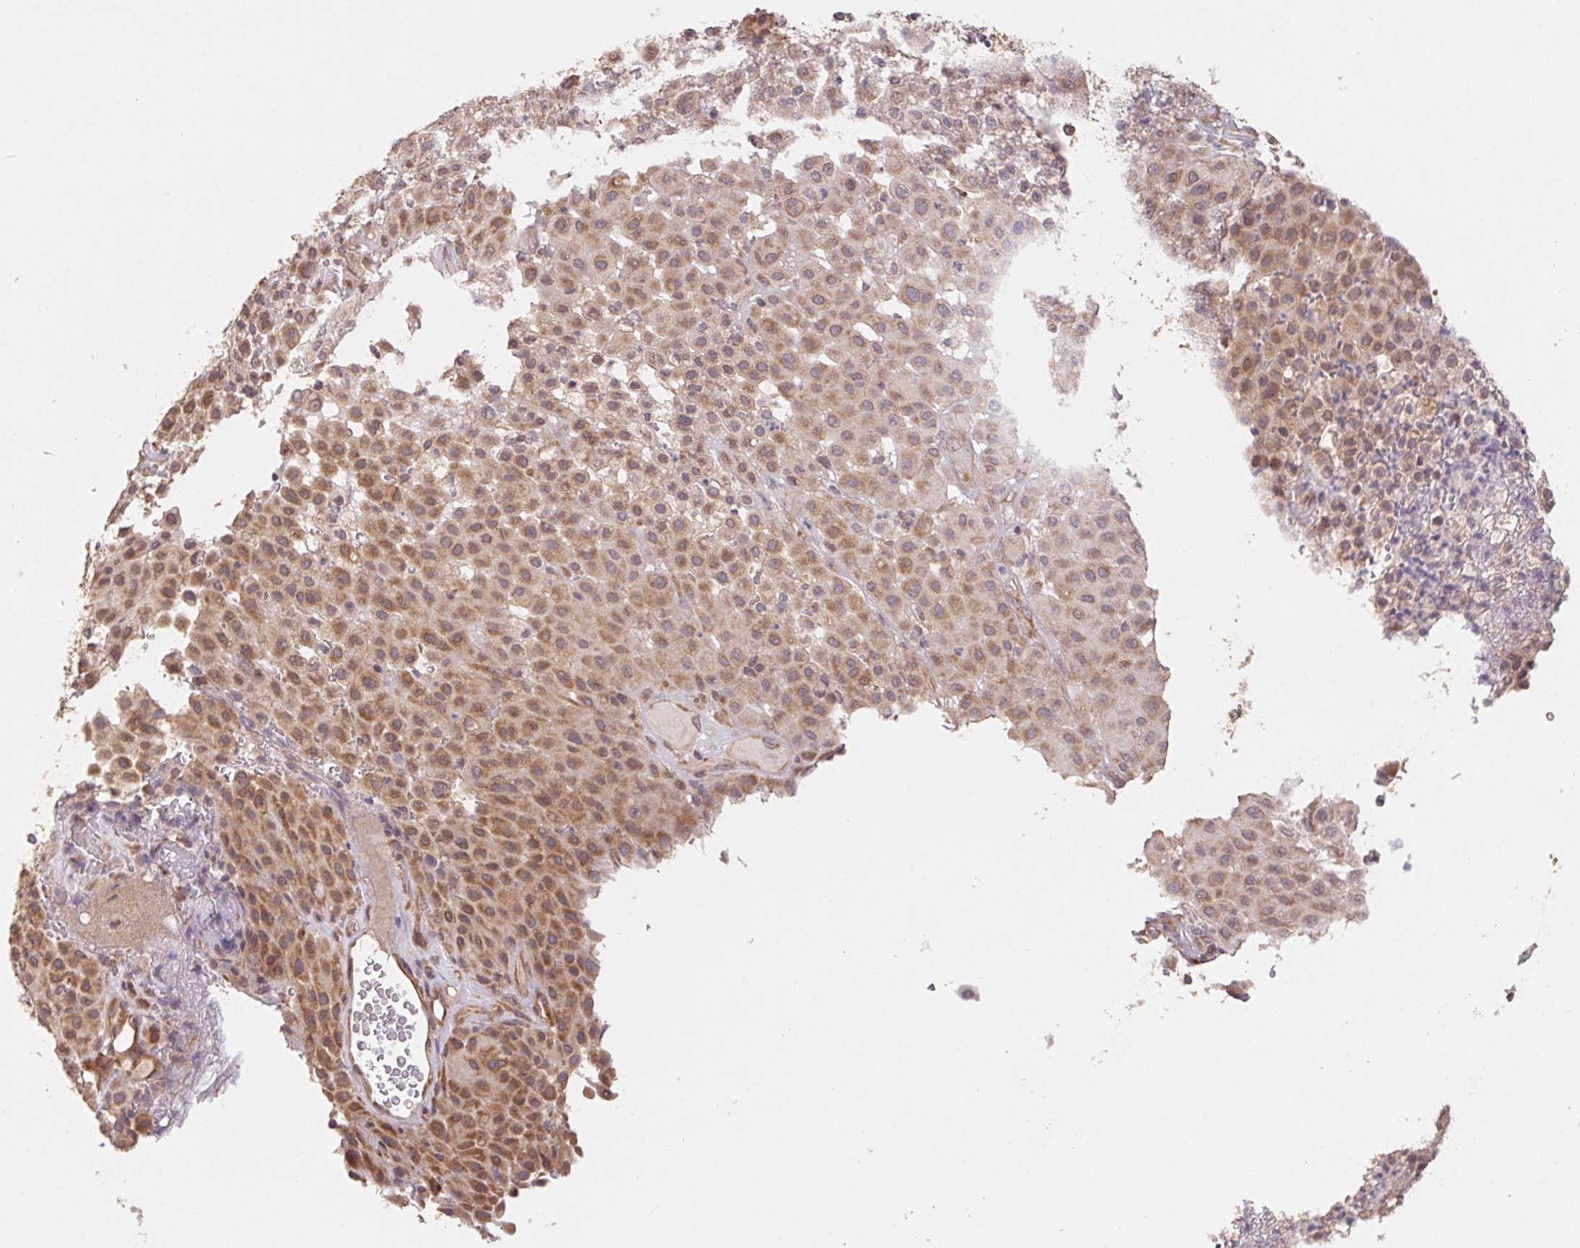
{"staining": {"intensity": "moderate", "quantity": ">75%", "location": "cytoplasmic/membranous"}, "tissue": "melanoma", "cell_type": "Tumor cells", "image_type": "cancer", "snomed": [{"axis": "morphology", "description": "Malignant melanoma, Metastatic site"}, {"axis": "topography", "description": "Smooth muscle"}], "caption": "Immunohistochemistry of malignant melanoma (metastatic site) reveals medium levels of moderate cytoplasmic/membranous expression in approximately >75% of tumor cells. Using DAB (brown) and hematoxylin (blue) stains, captured at high magnification using brightfield microscopy.", "gene": "RPL27A", "patient": {"sex": "male", "age": 41}}